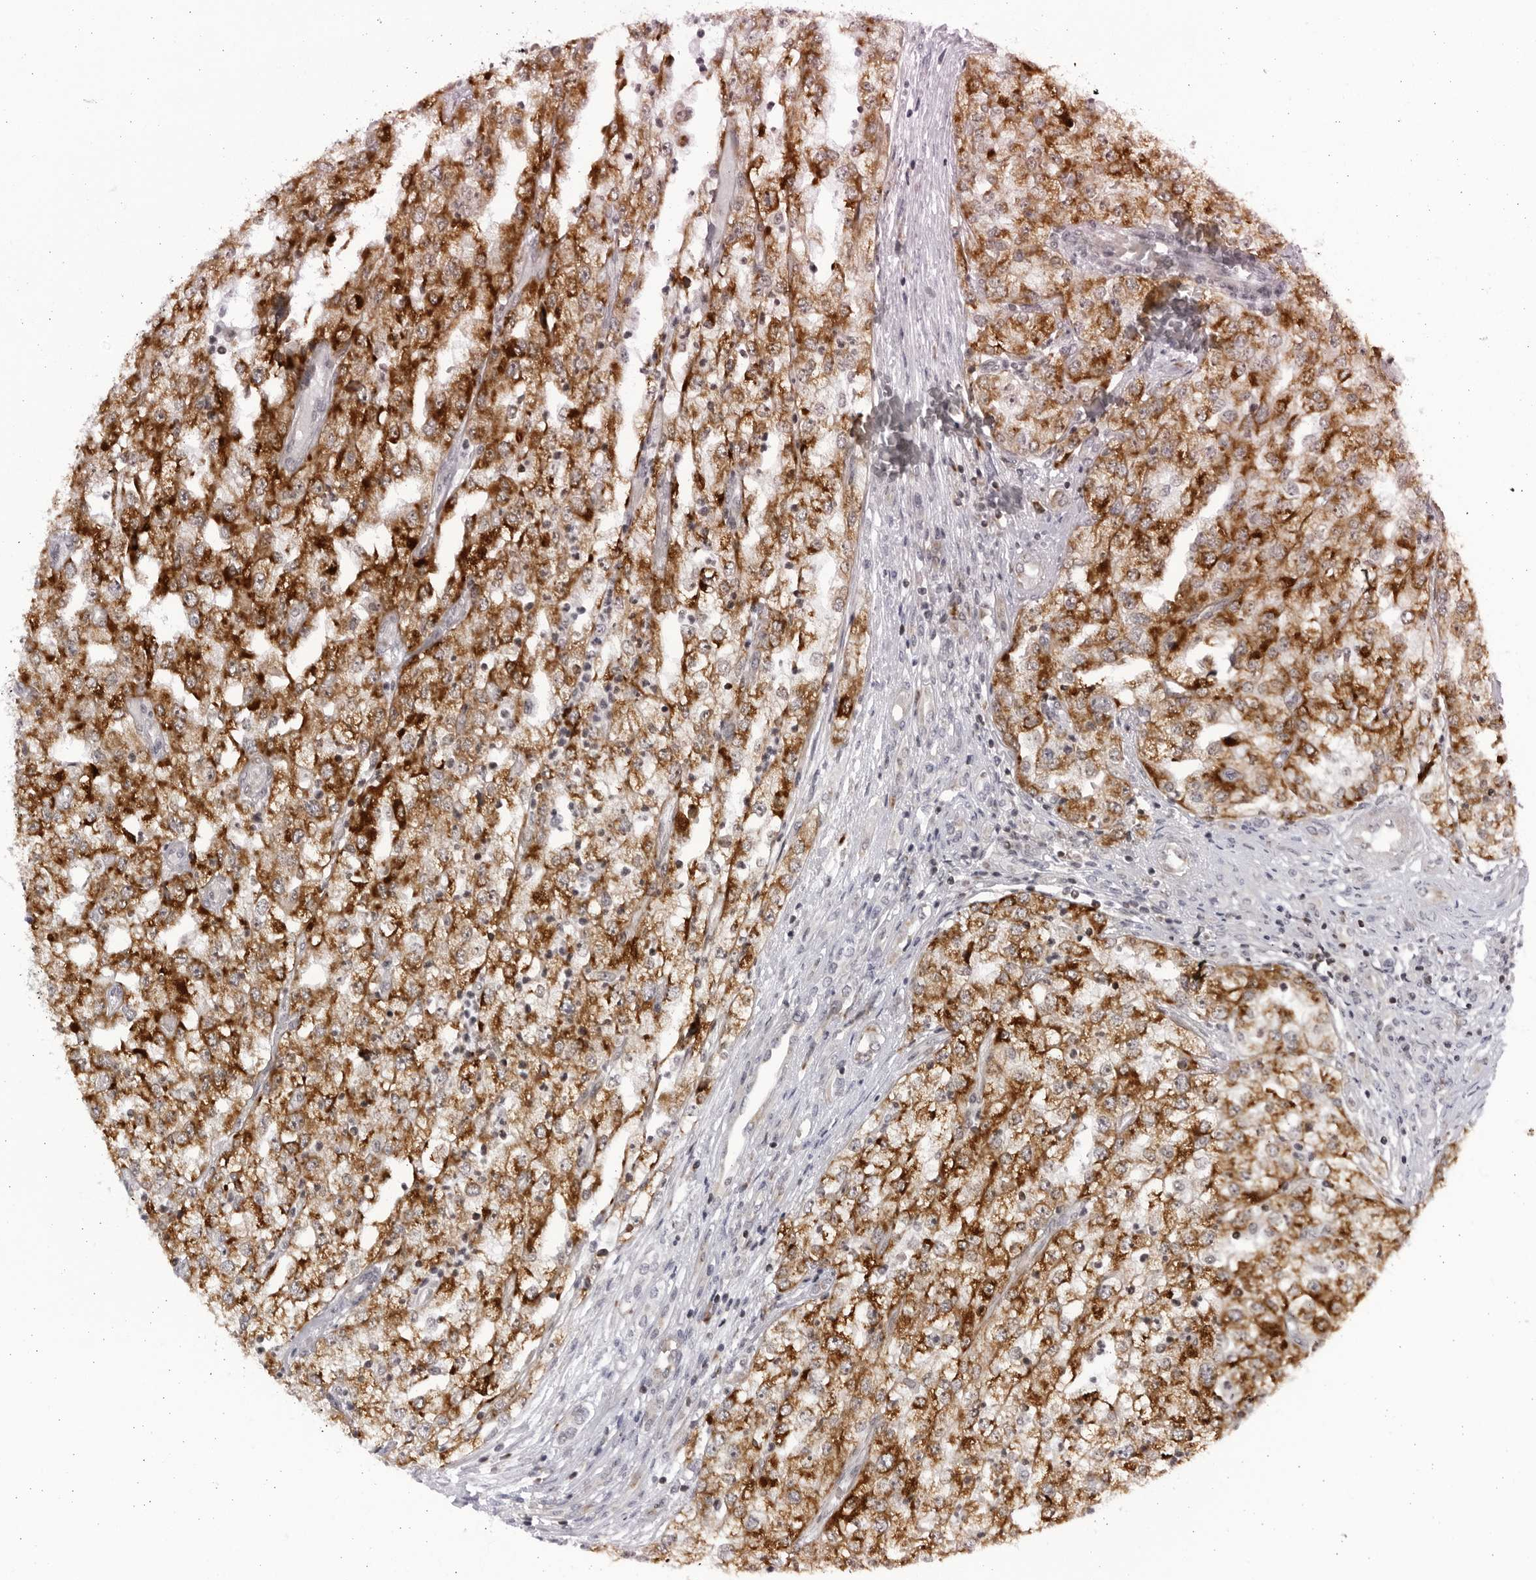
{"staining": {"intensity": "strong", "quantity": ">75%", "location": "cytoplasmic/membranous"}, "tissue": "renal cancer", "cell_type": "Tumor cells", "image_type": "cancer", "snomed": [{"axis": "morphology", "description": "Adenocarcinoma, NOS"}, {"axis": "topography", "description": "Kidney"}], "caption": "Tumor cells demonstrate strong cytoplasmic/membranous staining in about >75% of cells in adenocarcinoma (renal).", "gene": "SLC25A22", "patient": {"sex": "female", "age": 54}}